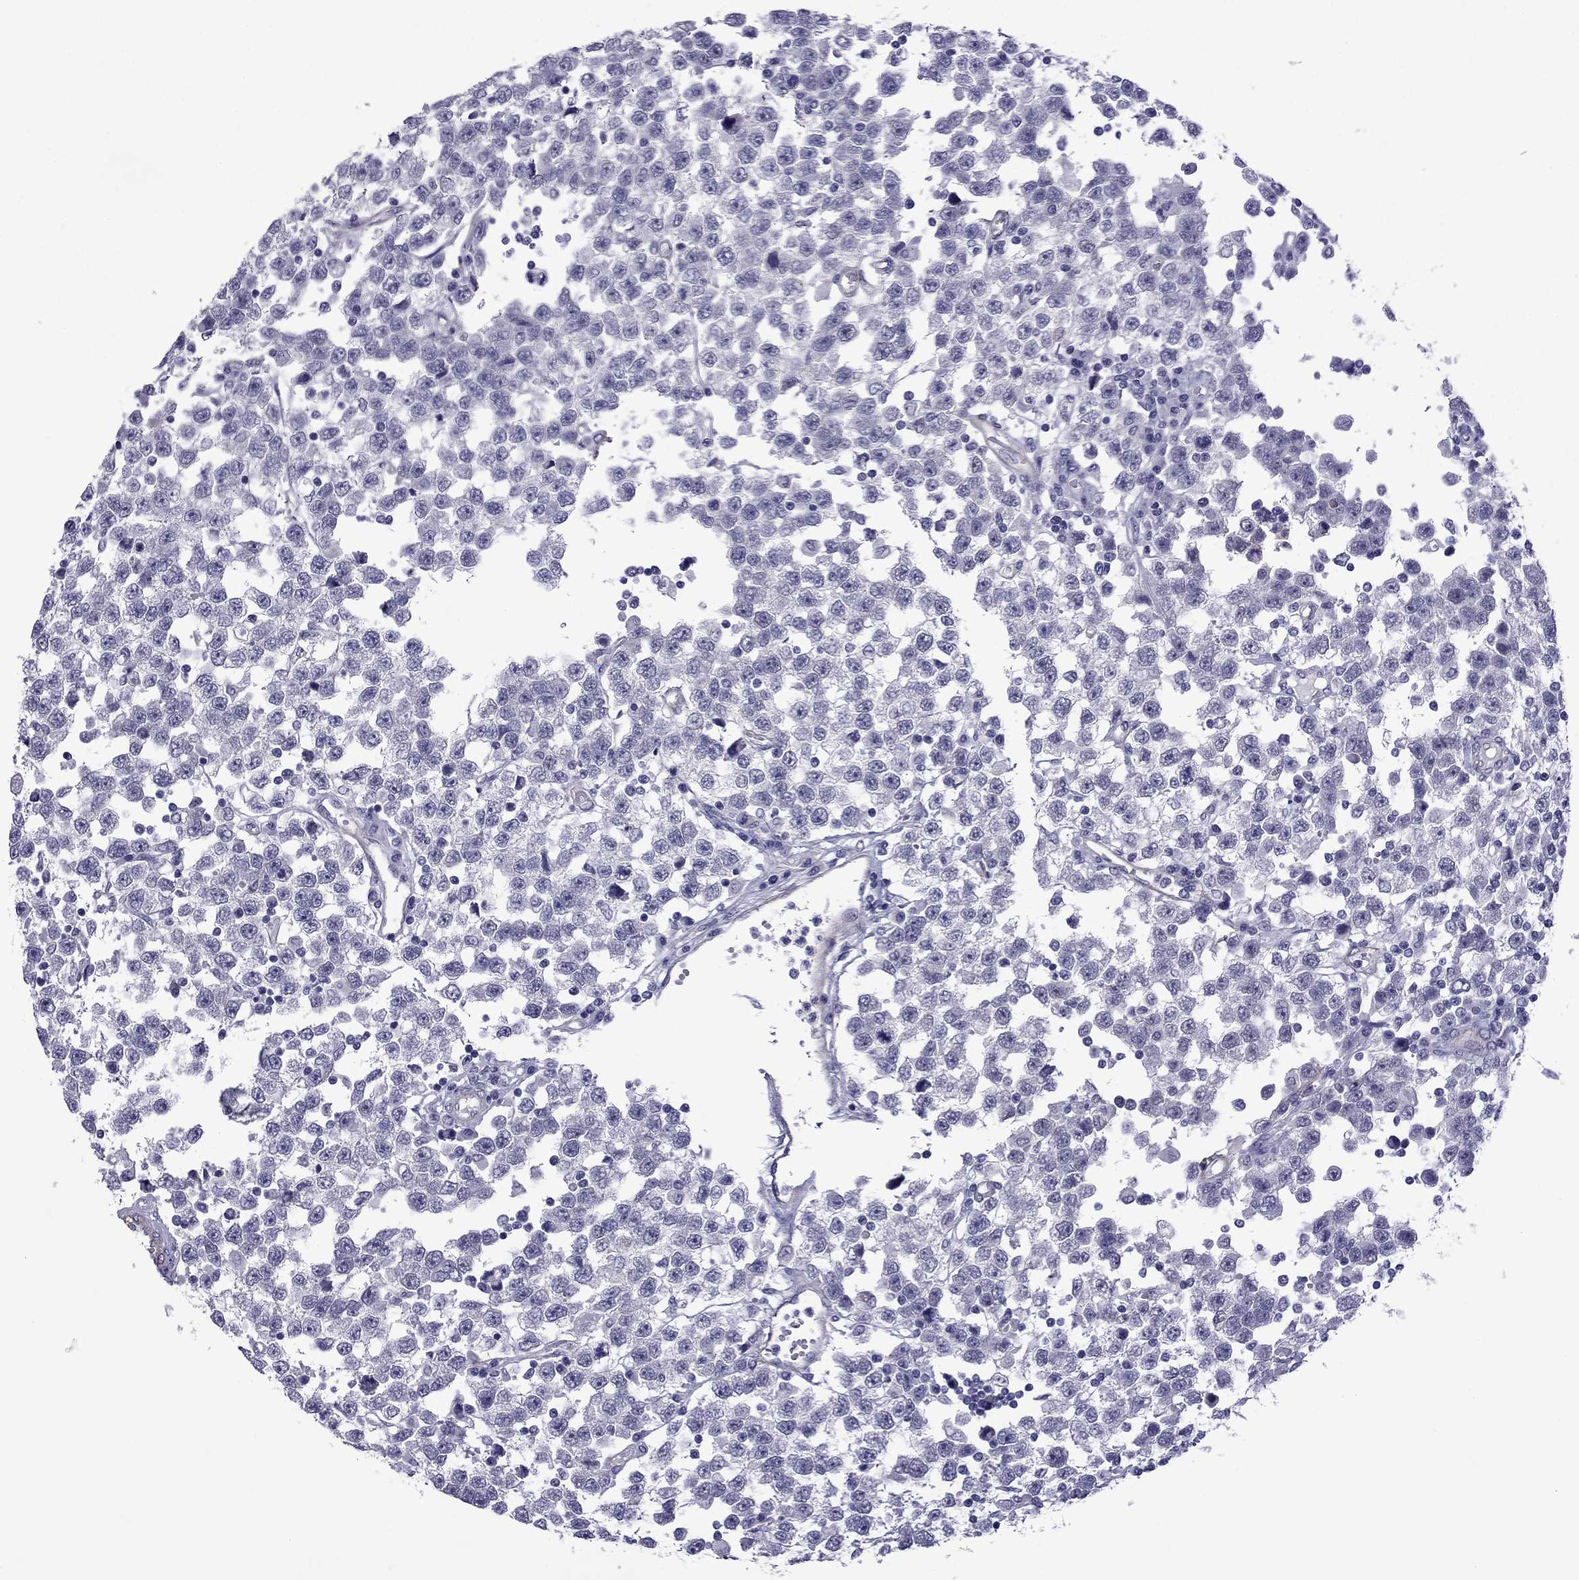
{"staining": {"intensity": "negative", "quantity": "none", "location": "none"}, "tissue": "testis cancer", "cell_type": "Tumor cells", "image_type": "cancer", "snomed": [{"axis": "morphology", "description": "Seminoma, NOS"}, {"axis": "topography", "description": "Testis"}], "caption": "Tumor cells show no significant expression in testis cancer. The staining is performed using DAB (3,3'-diaminobenzidine) brown chromogen with nuclei counter-stained in using hematoxylin.", "gene": "CHRNA5", "patient": {"sex": "male", "age": 34}}